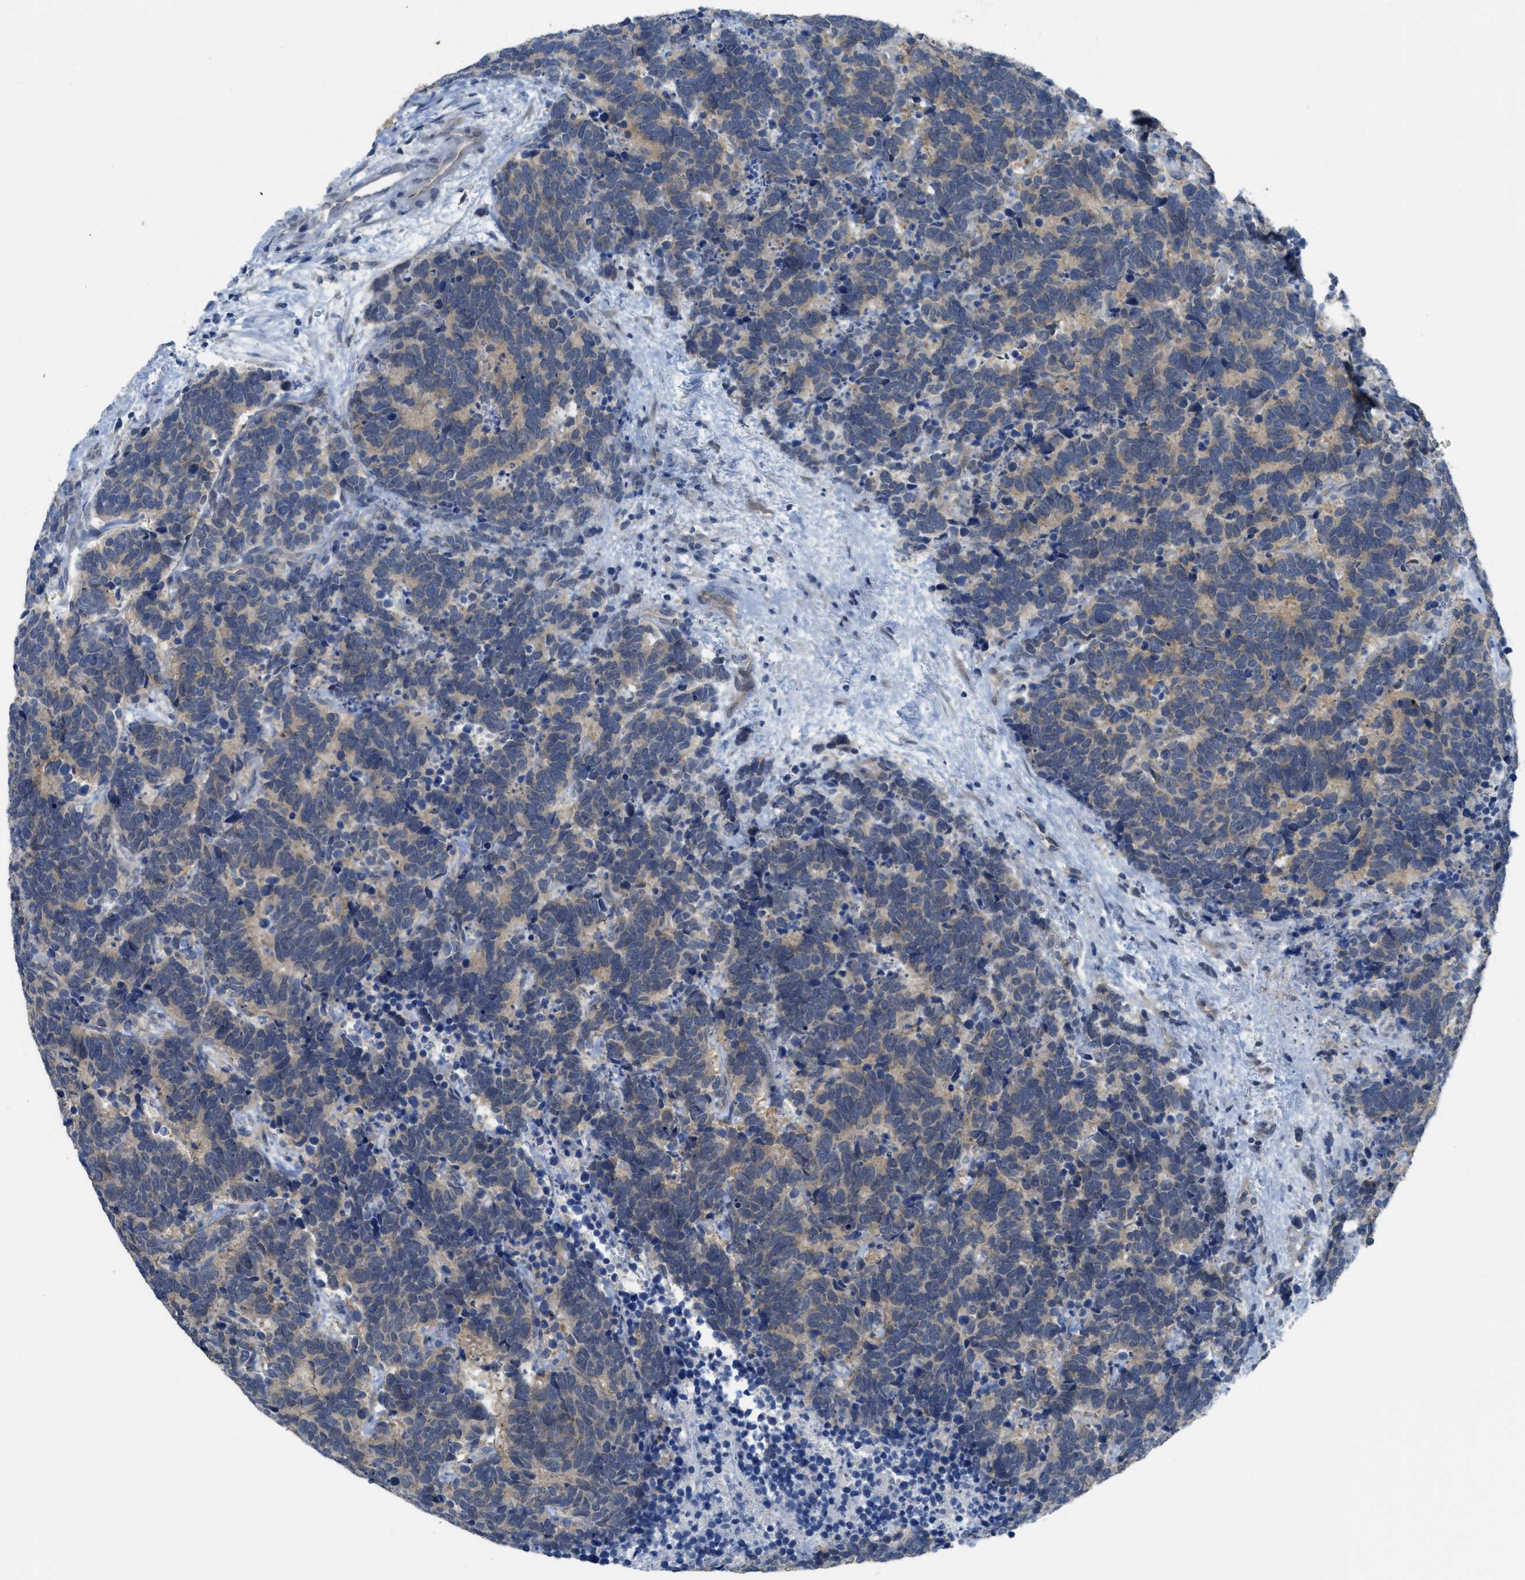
{"staining": {"intensity": "weak", "quantity": ">75%", "location": "cytoplasmic/membranous"}, "tissue": "carcinoid", "cell_type": "Tumor cells", "image_type": "cancer", "snomed": [{"axis": "morphology", "description": "Carcinoma, NOS"}, {"axis": "morphology", "description": "Carcinoid, malignant, NOS"}, {"axis": "topography", "description": "Urinary bladder"}], "caption": "Protein staining of malignant carcinoid tissue exhibits weak cytoplasmic/membranous staining in approximately >75% of tumor cells.", "gene": "TNFAIP1", "patient": {"sex": "male", "age": 57}}